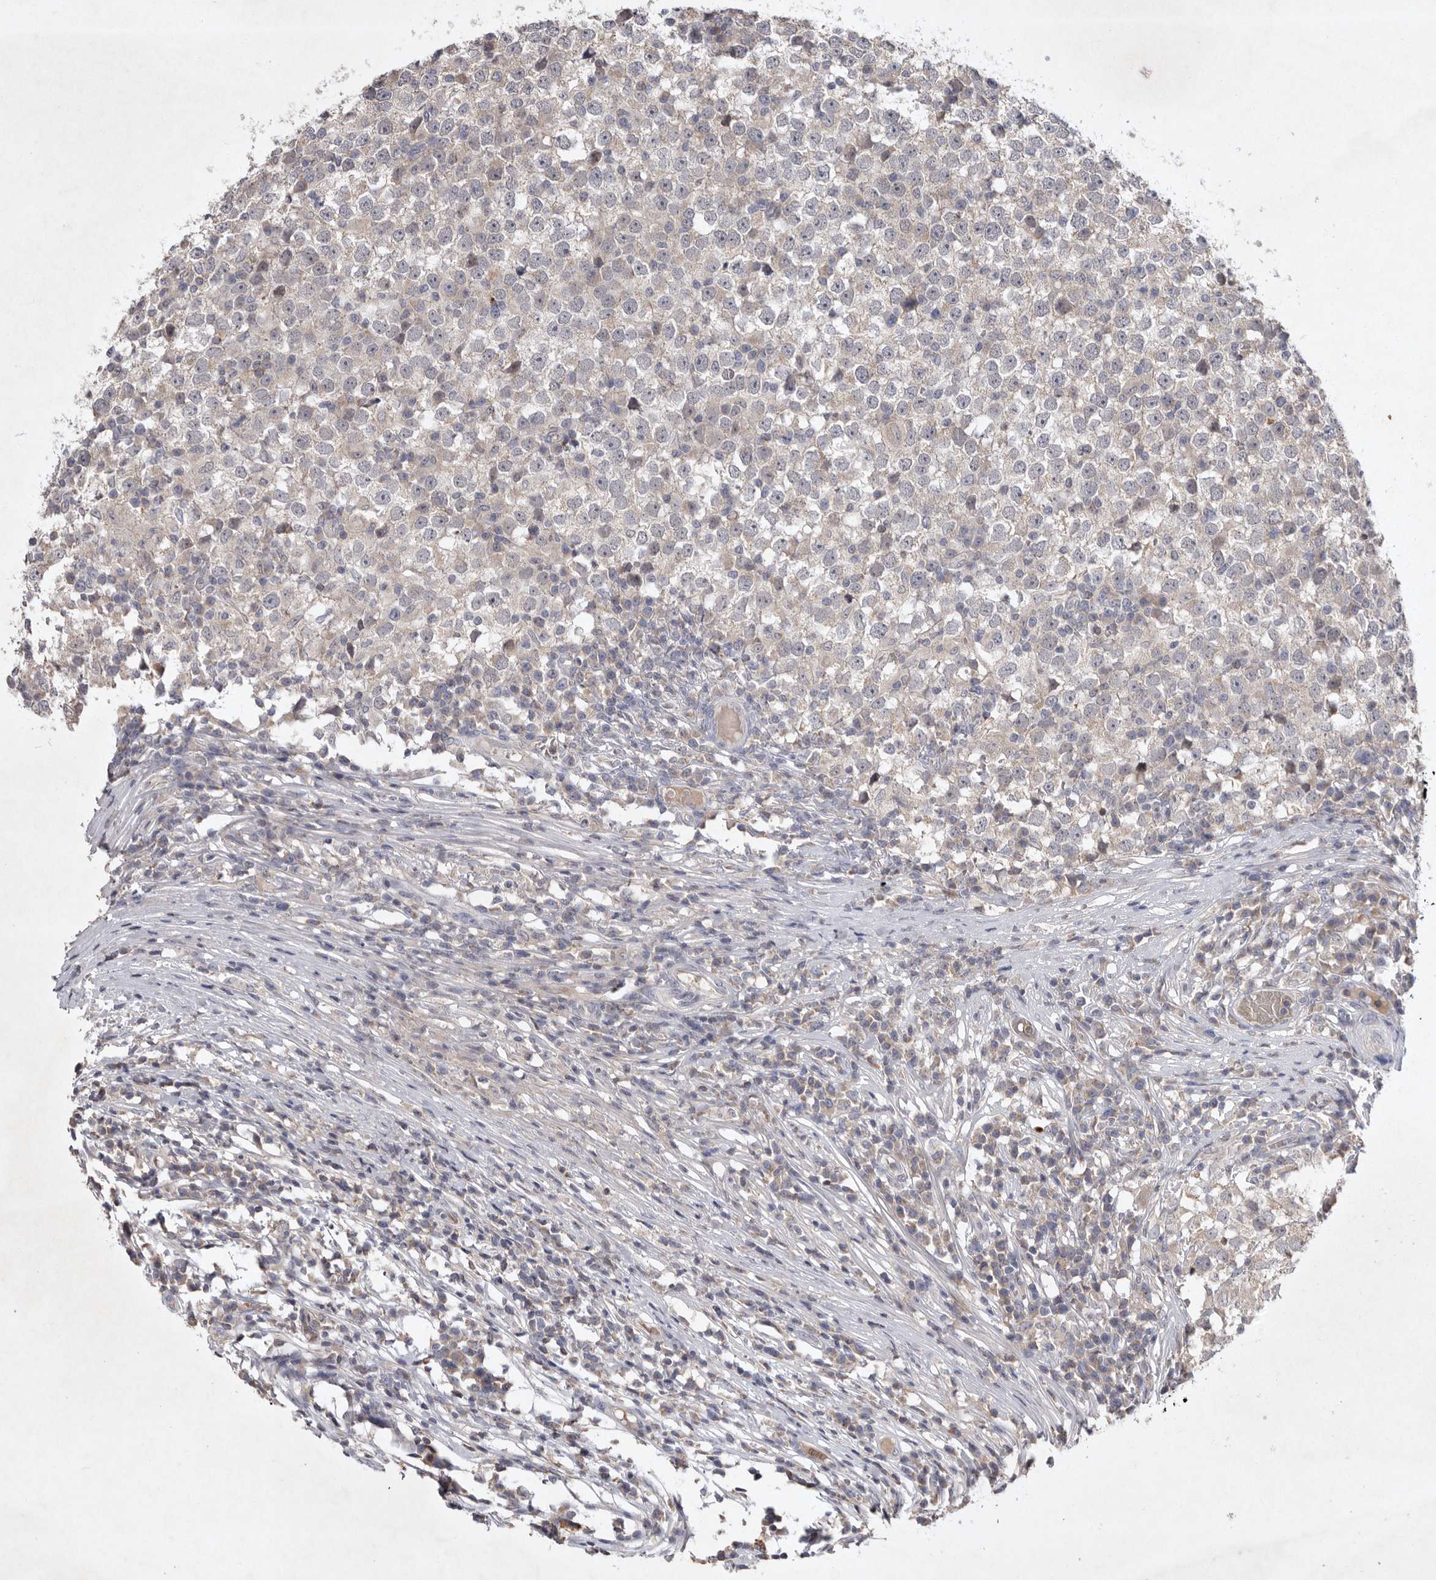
{"staining": {"intensity": "negative", "quantity": "none", "location": "none"}, "tissue": "testis cancer", "cell_type": "Tumor cells", "image_type": "cancer", "snomed": [{"axis": "morphology", "description": "Seminoma, NOS"}, {"axis": "topography", "description": "Testis"}], "caption": "Tumor cells show no significant positivity in seminoma (testis).", "gene": "TNFSF14", "patient": {"sex": "male", "age": 65}}